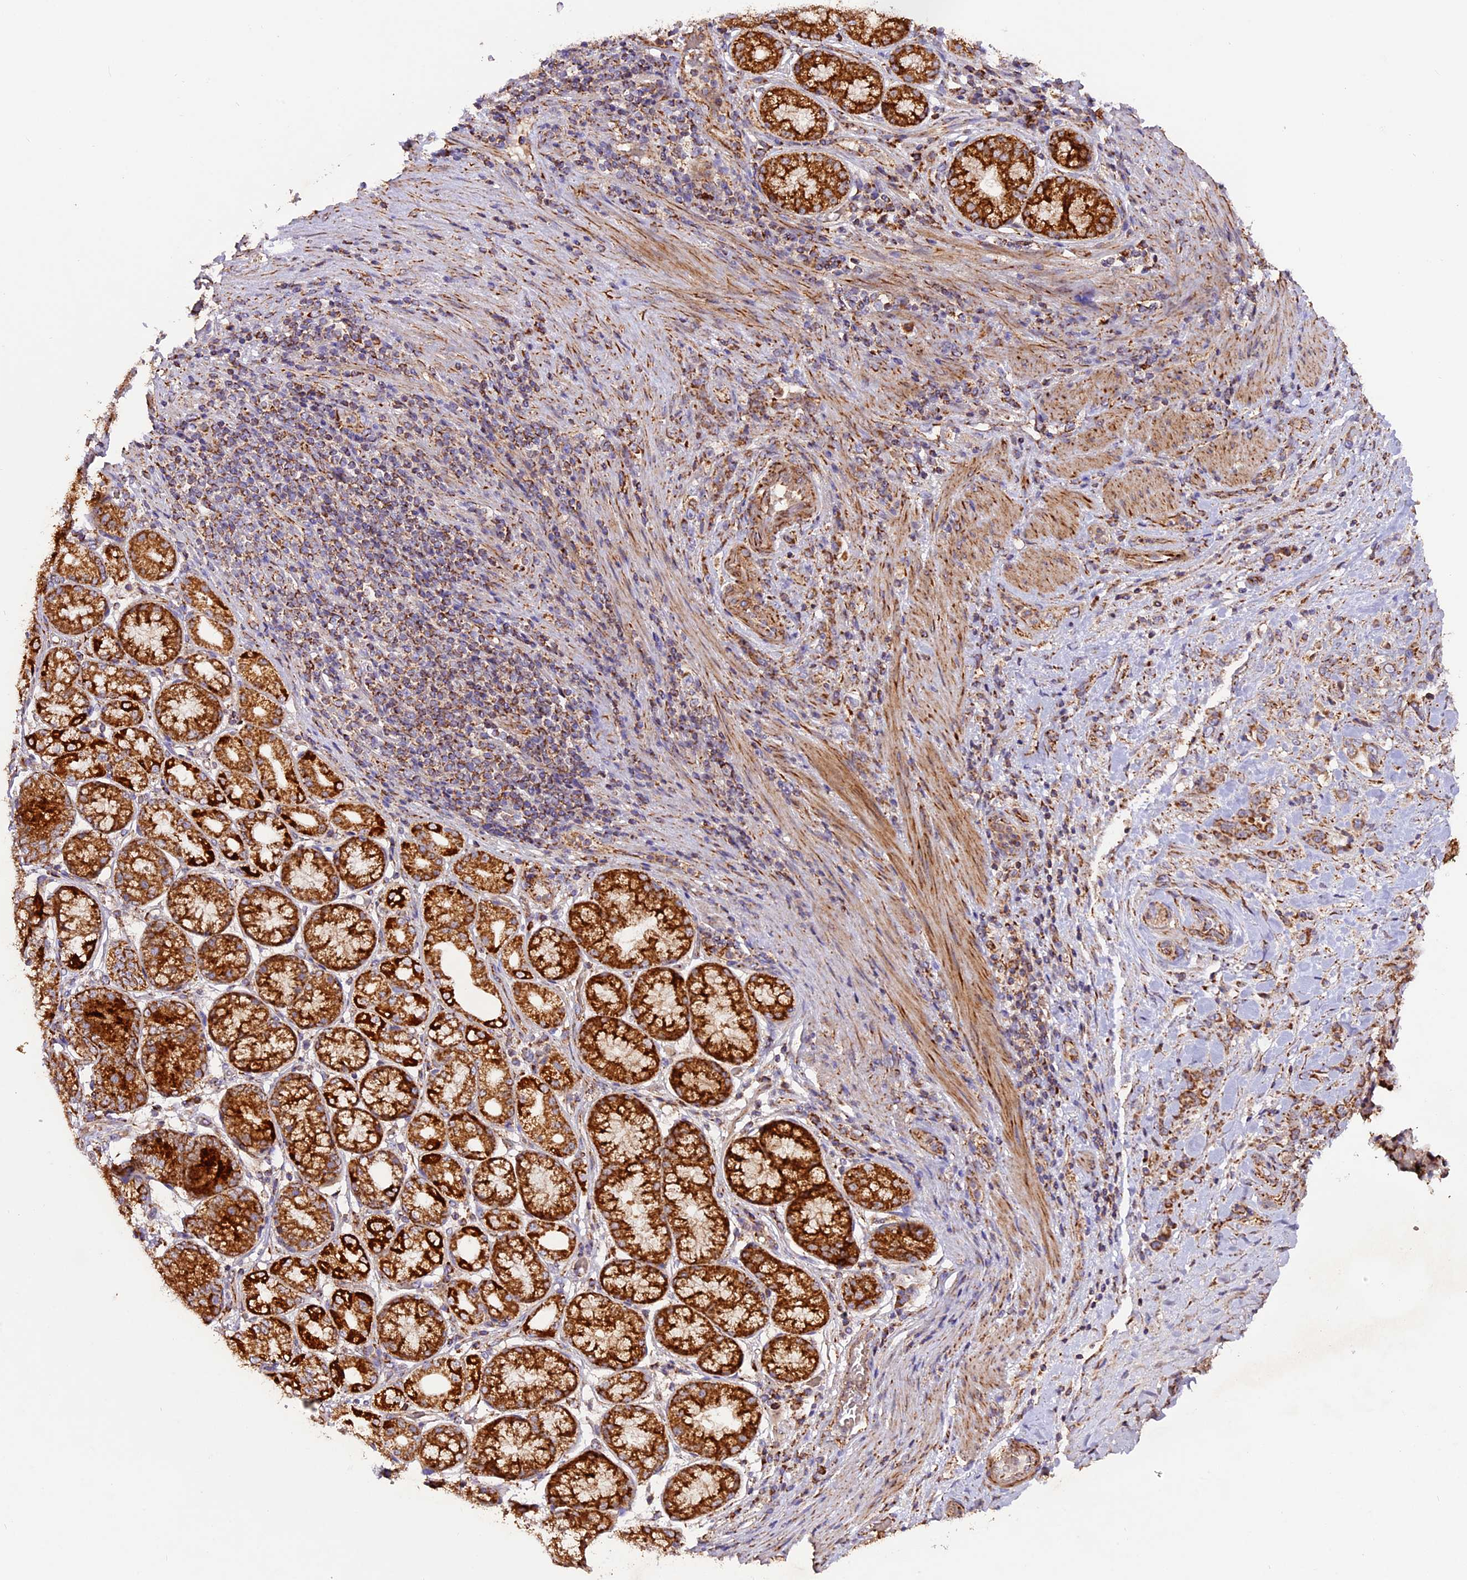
{"staining": {"intensity": "strong", "quantity": ">75%", "location": "cytoplasmic/membranous"}, "tissue": "stomach cancer", "cell_type": "Tumor cells", "image_type": "cancer", "snomed": [{"axis": "morphology", "description": "Adenocarcinoma, NOS"}, {"axis": "topography", "description": "Stomach"}], "caption": "Brown immunohistochemical staining in stomach cancer reveals strong cytoplasmic/membranous staining in approximately >75% of tumor cells.", "gene": "NDUFA8", "patient": {"sex": "female", "age": 79}}